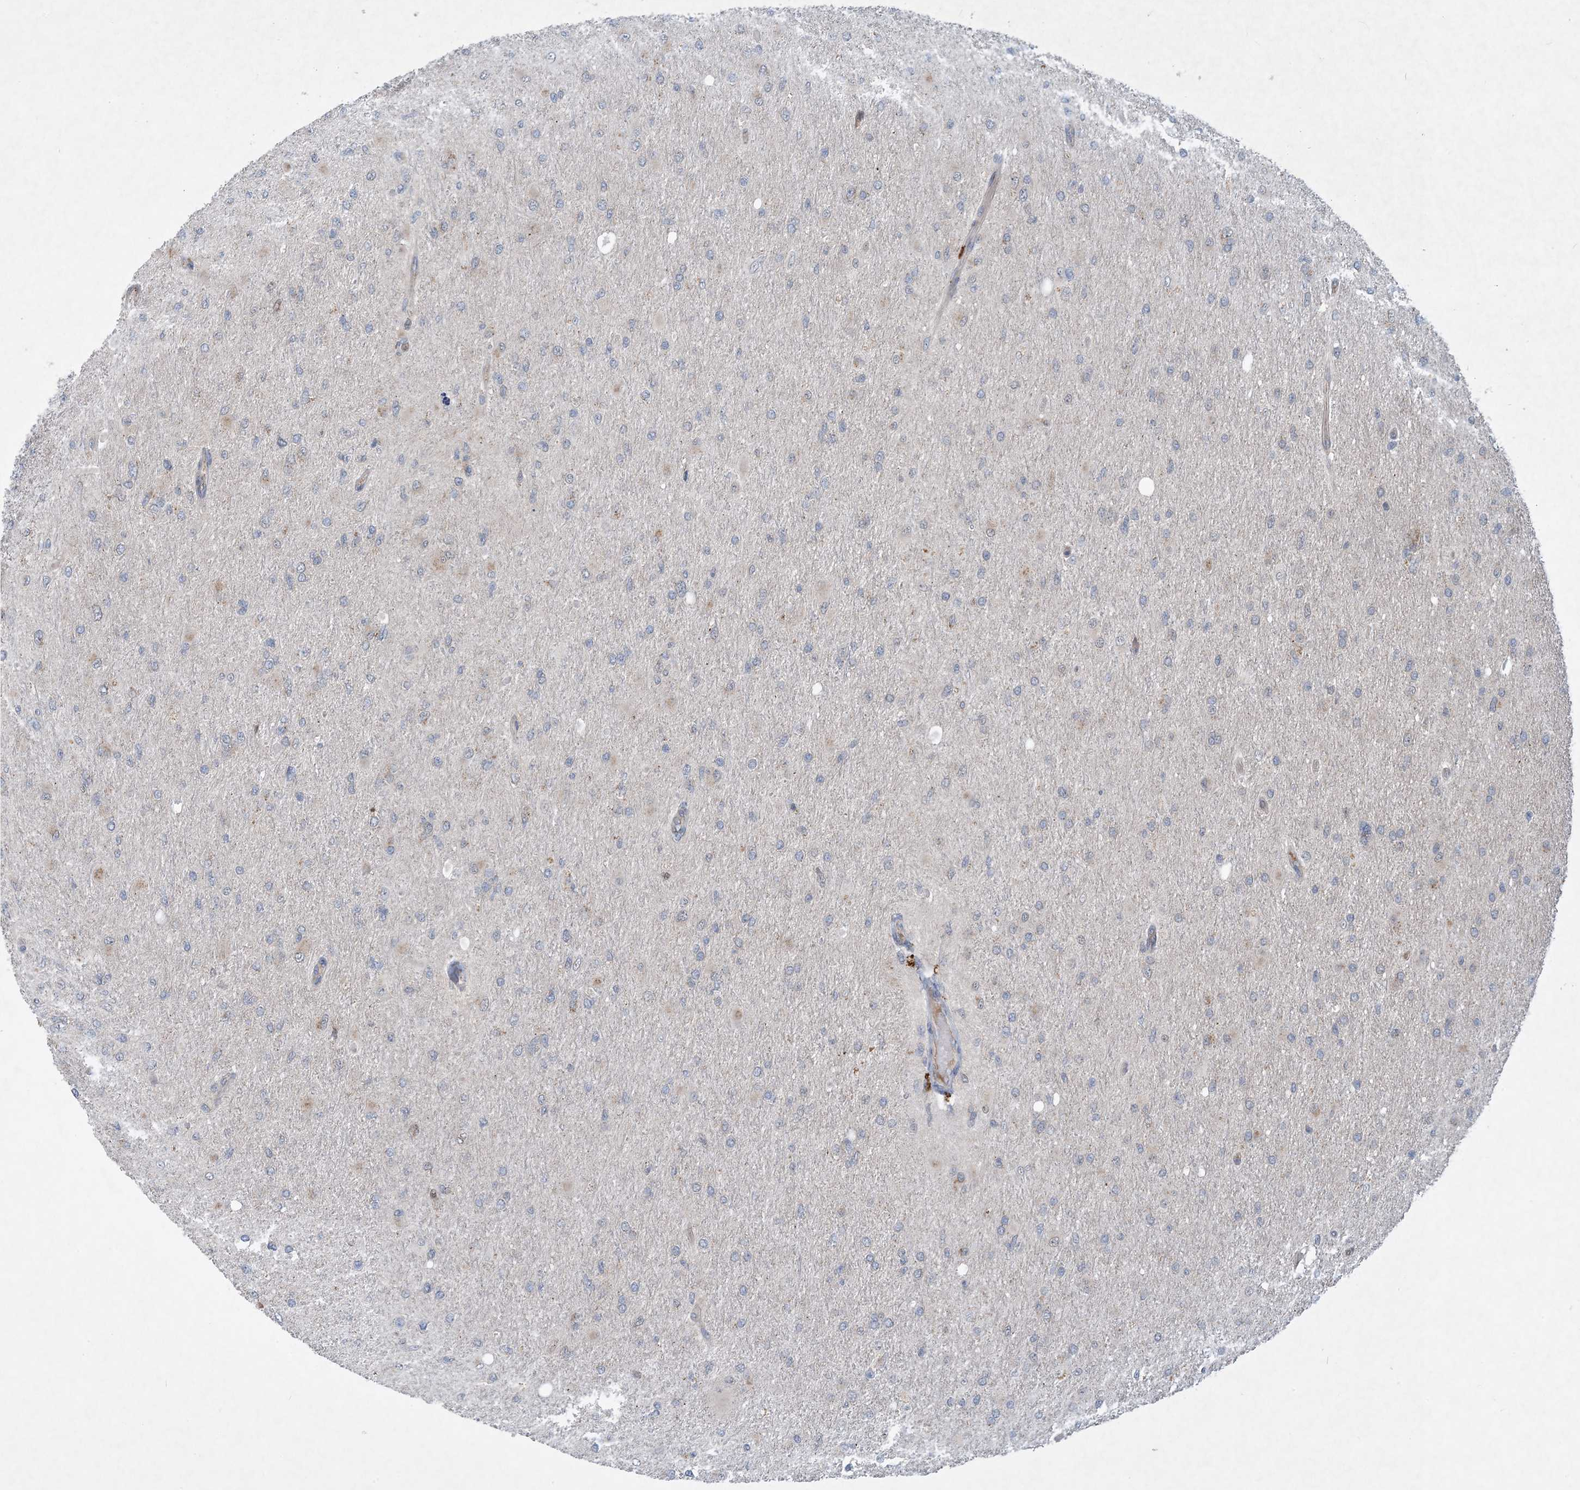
{"staining": {"intensity": "negative", "quantity": "none", "location": "none"}, "tissue": "glioma", "cell_type": "Tumor cells", "image_type": "cancer", "snomed": [{"axis": "morphology", "description": "Glioma, malignant, High grade"}, {"axis": "topography", "description": "Cerebral cortex"}], "caption": "Protein analysis of glioma shows no significant expression in tumor cells.", "gene": "TINAG", "patient": {"sex": "female", "age": 36}}